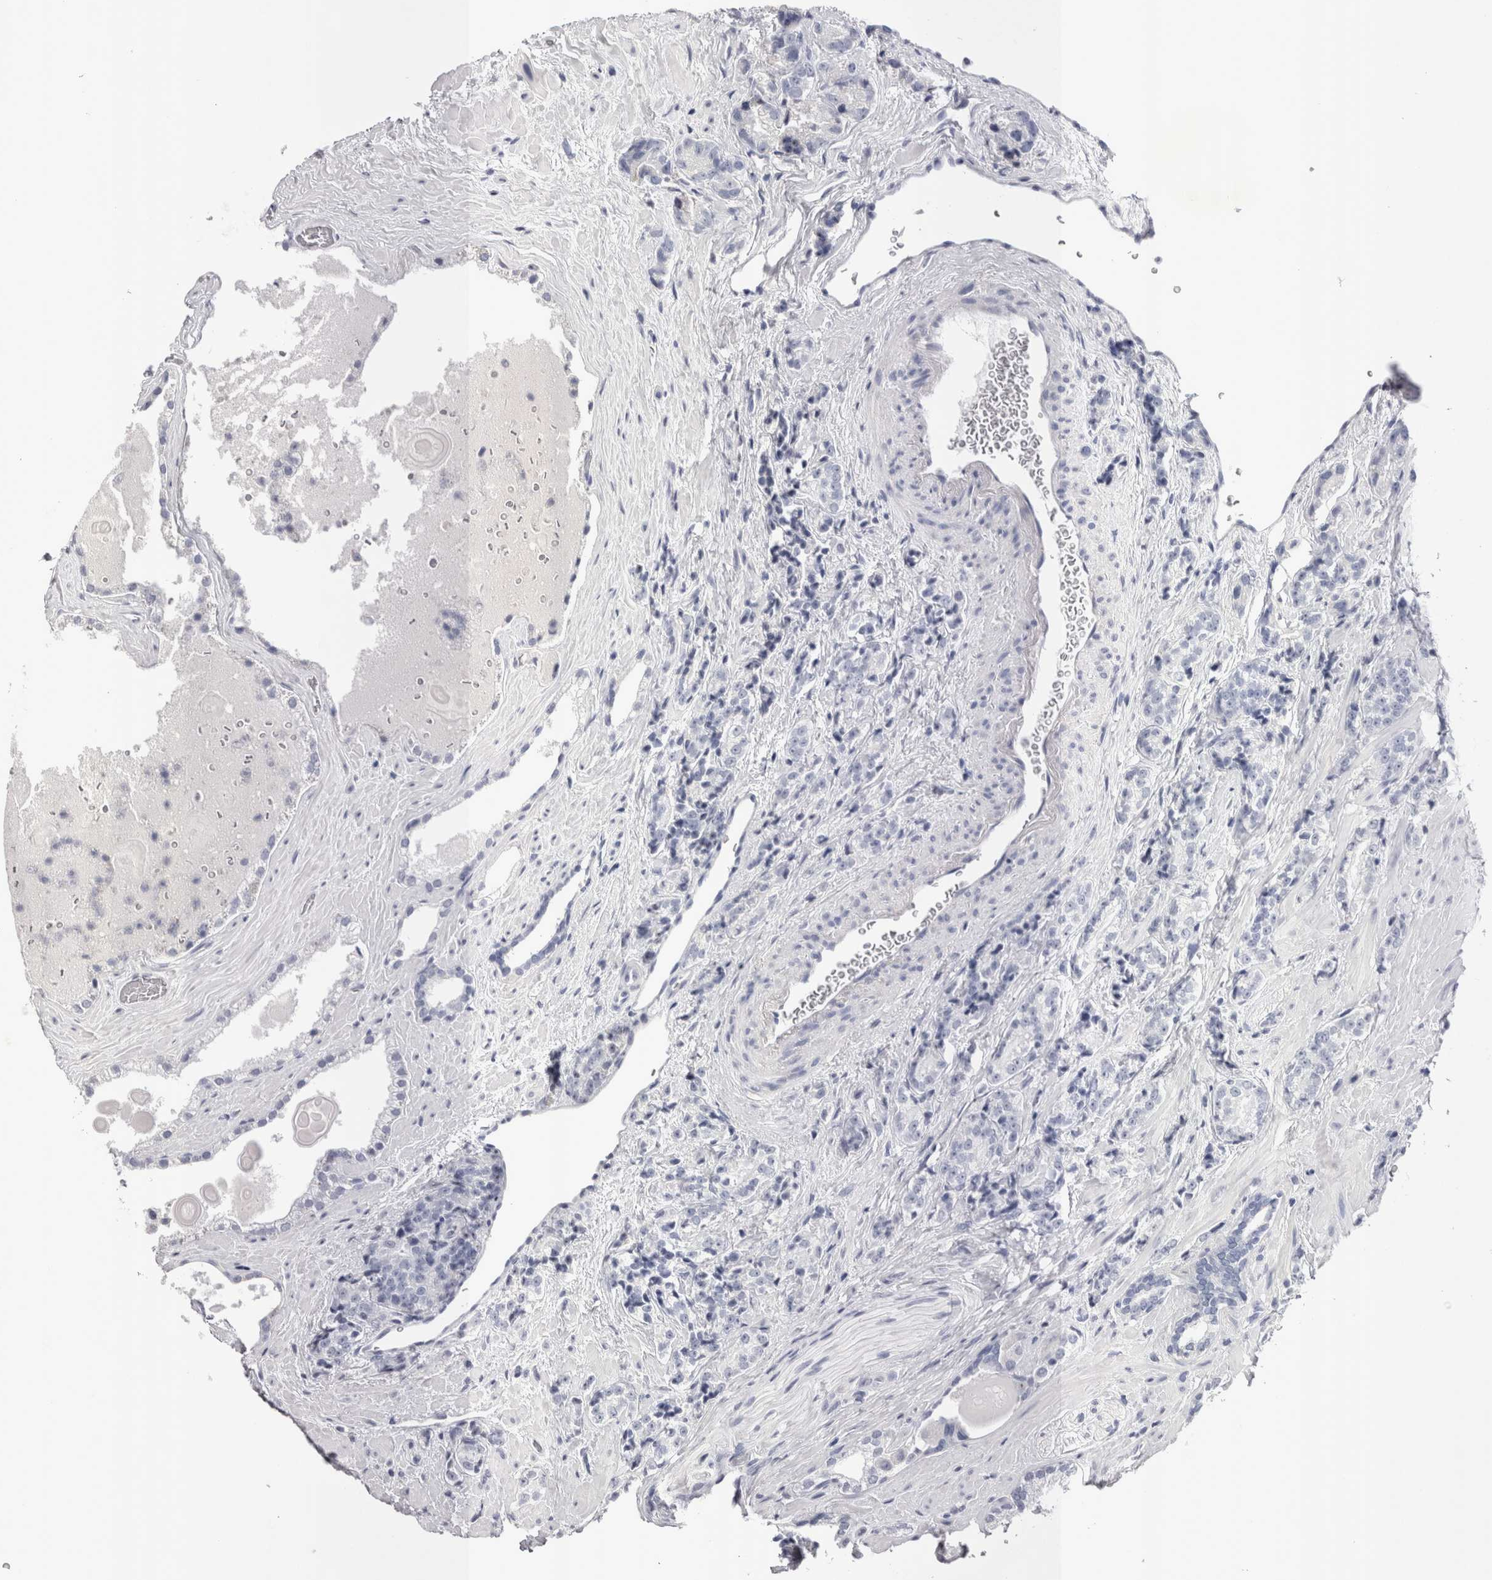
{"staining": {"intensity": "moderate", "quantity": "<25%", "location": "cytoplasmic/membranous"}, "tissue": "prostate cancer", "cell_type": "Tumor cells", "image_type": "cancer", "snomed": [{"axis": "morphology", "description": "Adenocarcinoma, High grade"}, {"axis": "topography", "description": "Prostate"}], "caption": "An IHC image of neoplastic tissue is shown. Protein staining in brown labels moderate cytoplasmic/membranous positivity in adenocarcinoma (high-grade) (prostate) within tumor cells.", "gene": "PWP2", "patient": {"sex": "male", "age": 71}}